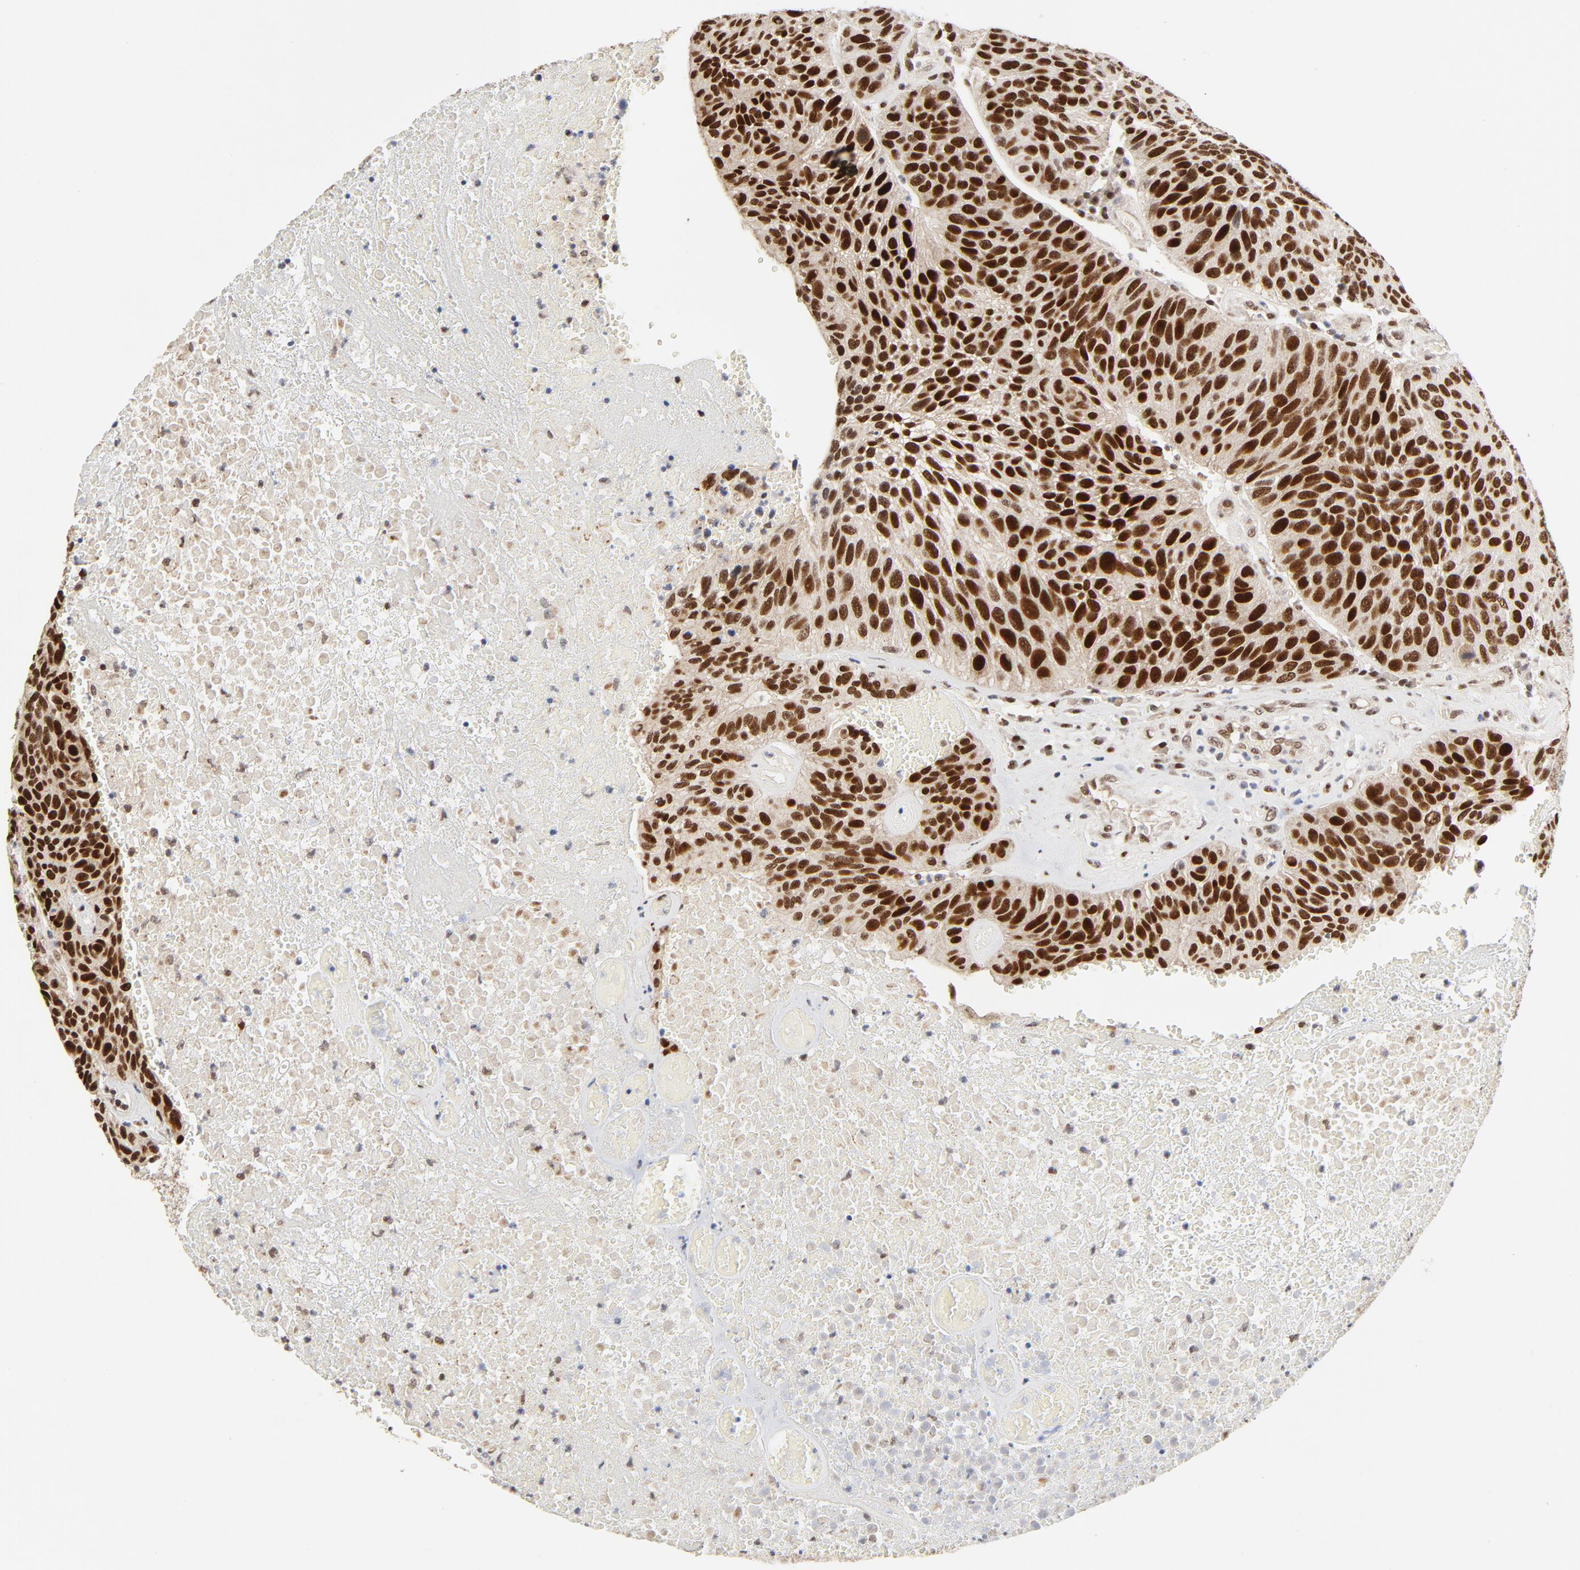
{"staining": {"intensity": "strong", "quantity": ">75%", "location": "nuclear"}, "tissue": "urothelial cancer", "cell_type": "Tumor cells", "image_type": "cancer", "snomed": [{"axis": "morphology", "description": "Urothelial carcinoma, High grade"}, {"axis": "topography", "description": "Urinary bladder"}], "caption": "Immunohistochemical staining of human urothelial carcinoma (high-grade) exhibits high levels of strong nuclear protein expression in about >75% of tumor cells.", "gene": "GTF2I", "patient": {"sex": "male", "age": 66}}